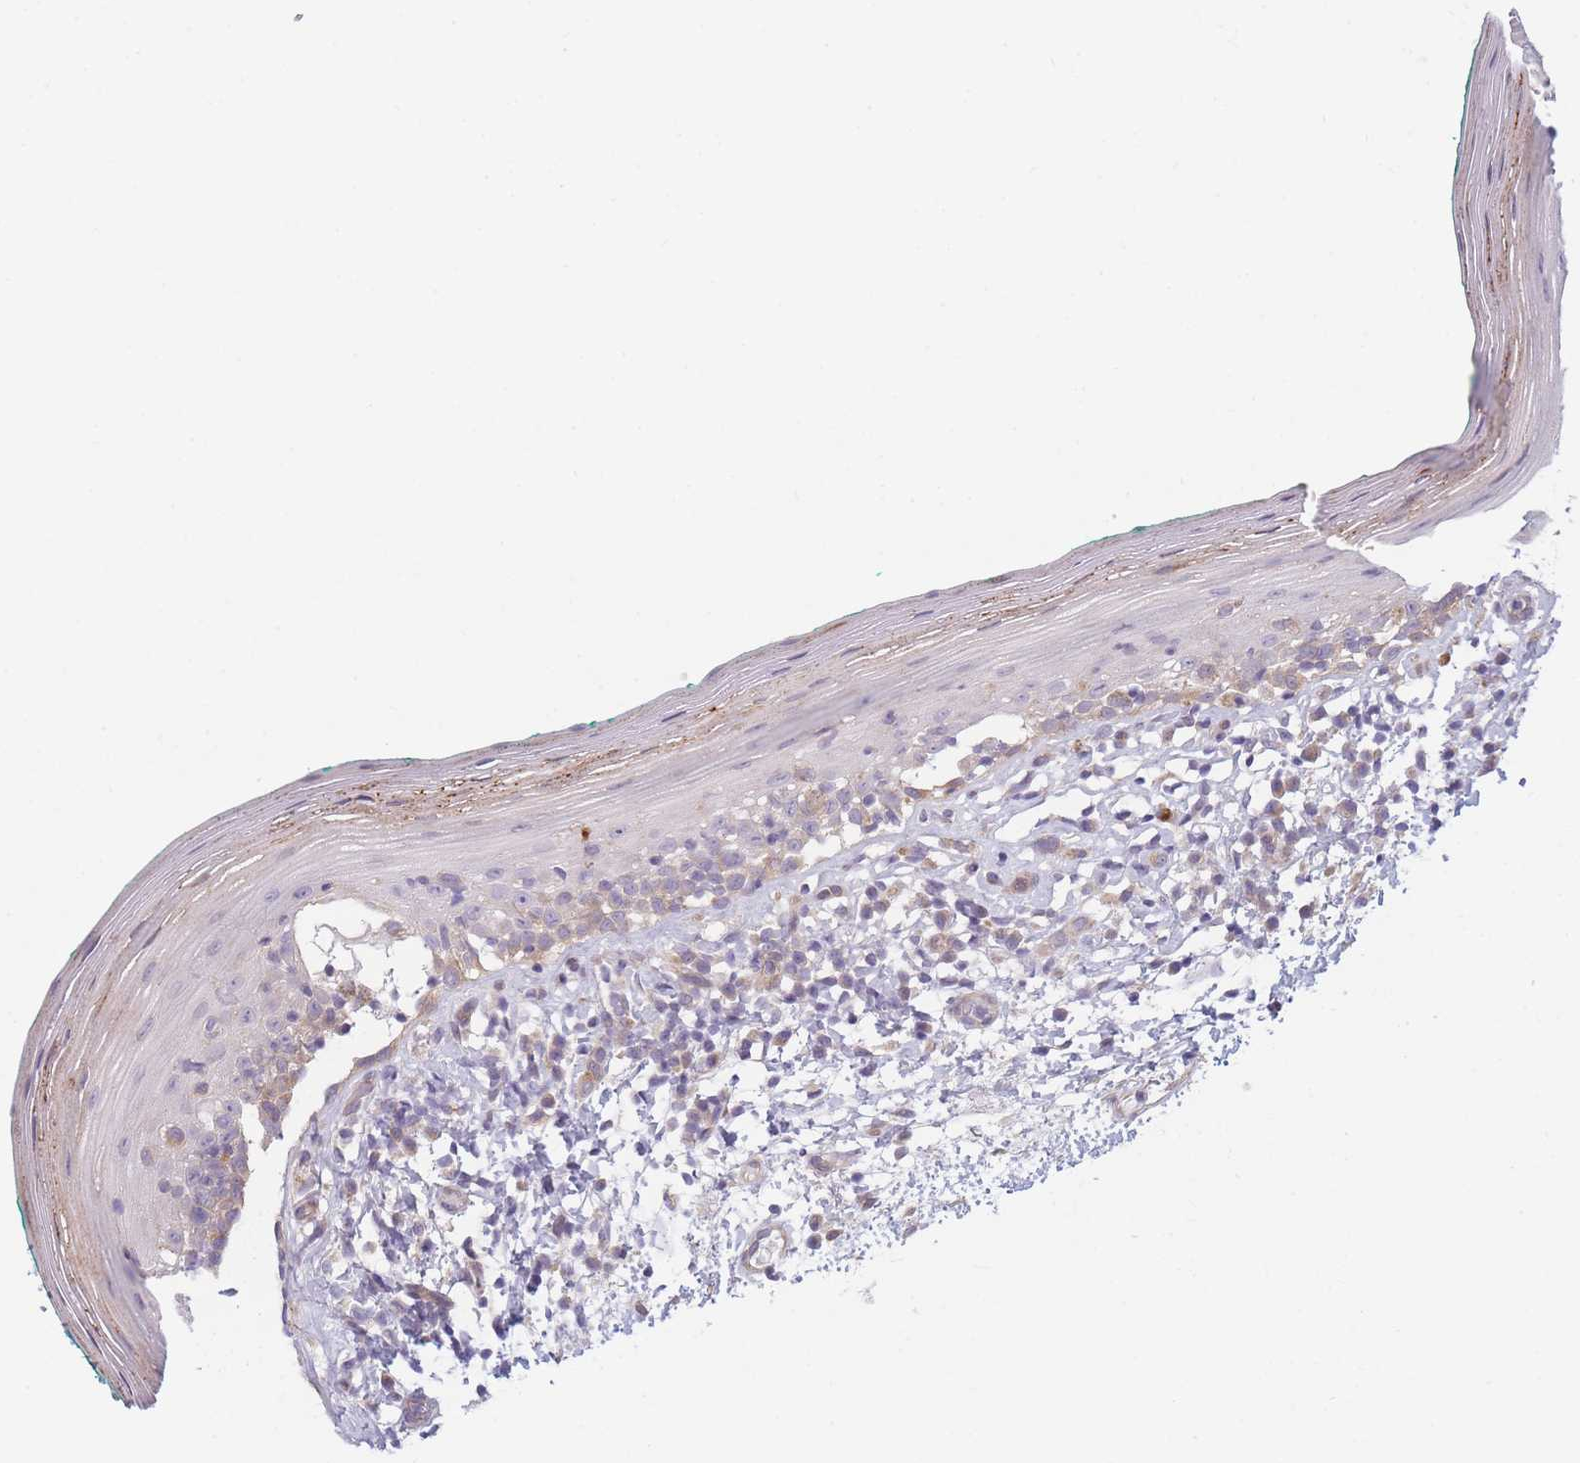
{"staining": {"intensity": "weak", "quantity": "25%-75%", "location": "cytoplasmic/membranous"}, "tissue": "oral mucosa", "cell_type": "Squamous epithelial cells", "image_type": "normal", "snomed": [{"axis": "morphology", "description": "Normal tissue, NOS"}, {"axis": "topography", "description": "Oral tissue"}], "caption": "Protein staining of benign oral mucosa exhibits weak cytoplasmic/membranous positivity in approximately 25%-75% of squamous epithelial cells. The staining was performed using DAB (3,3'-diaminobenzidine) to visualize the protein expression in brown, while the nuclei were stained in blue with hematoxylin (Magnification: 20x).", "gene": "SLC7A6", "patient": {"sex": "female", "age": 83}}